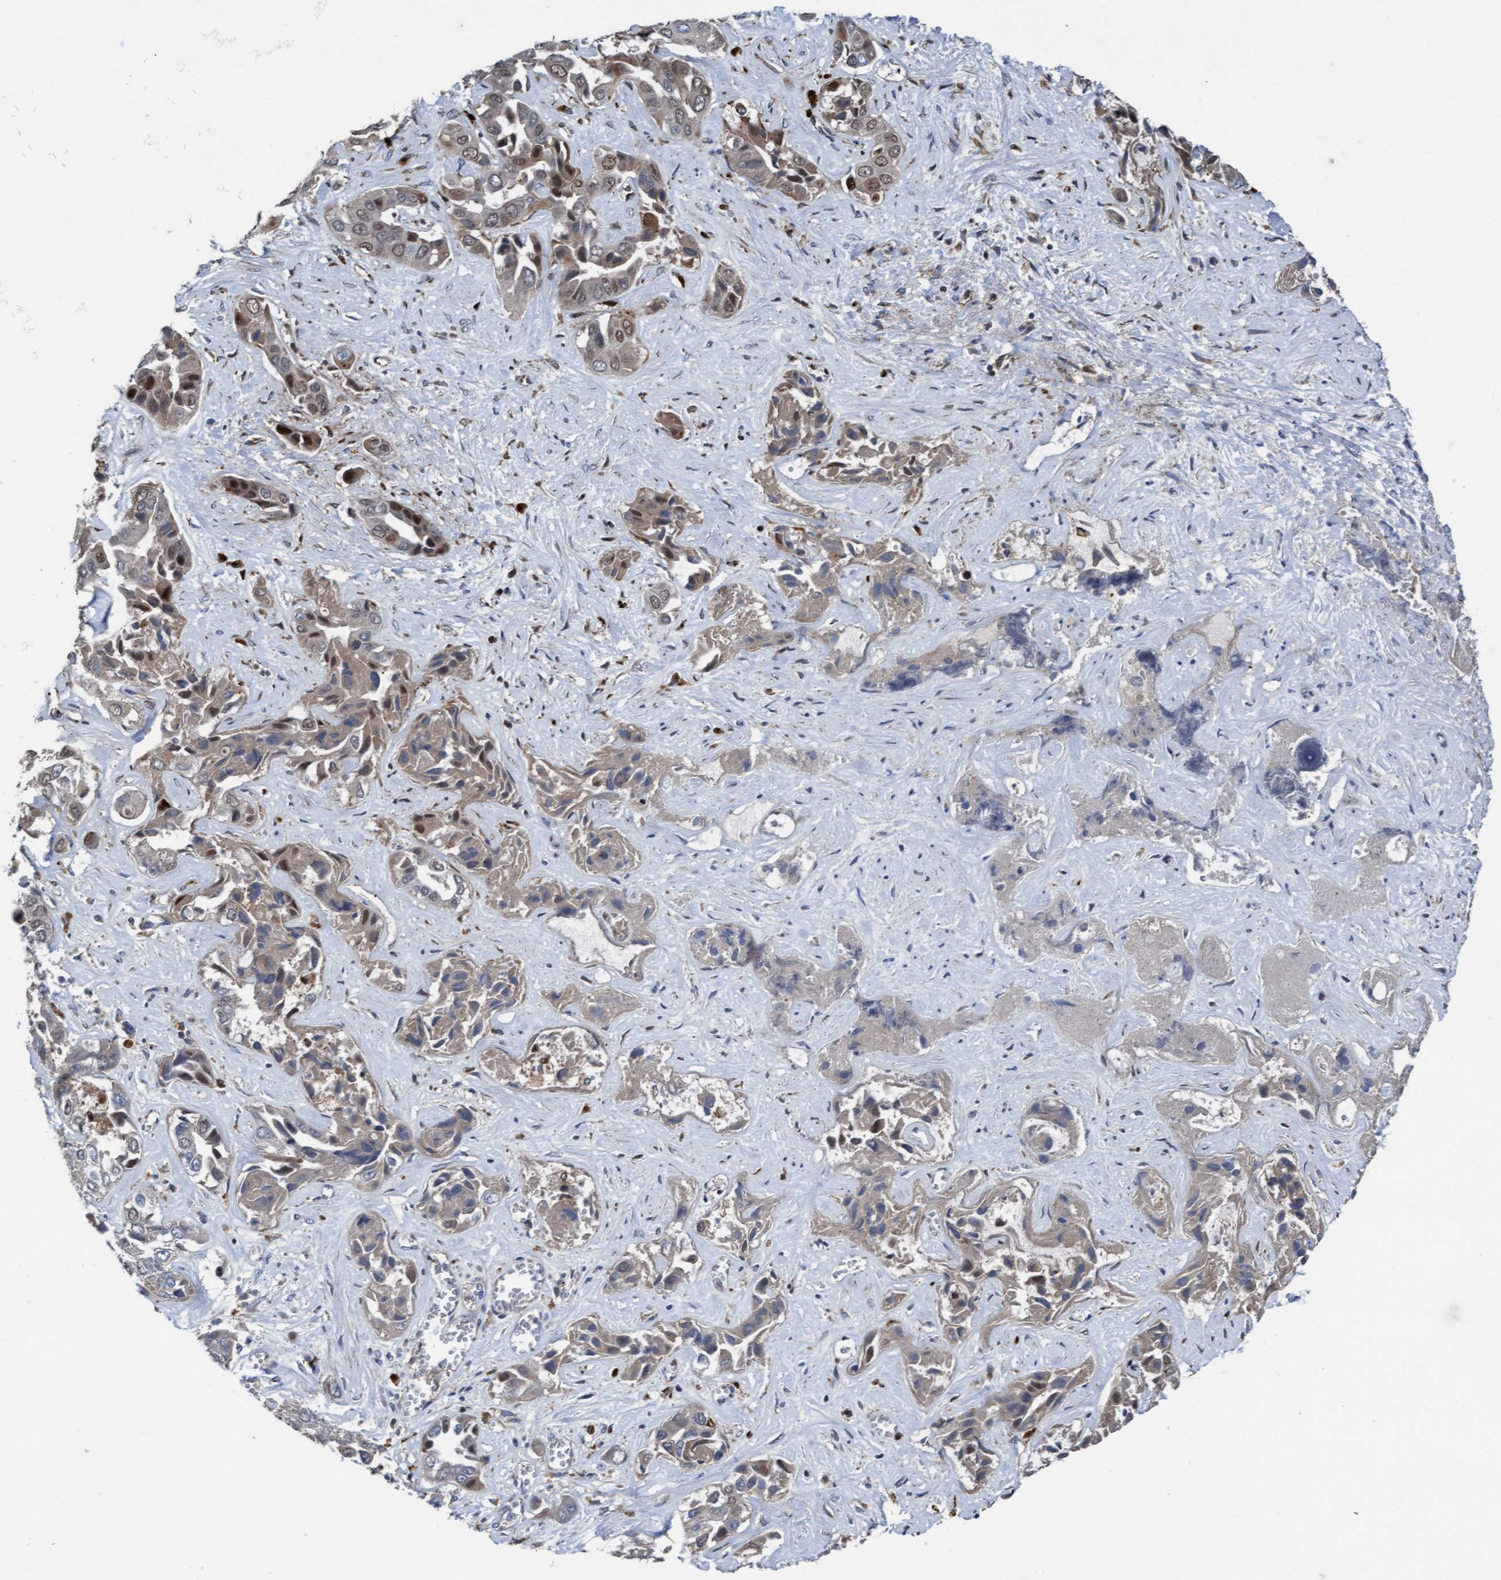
{"staining": {"intensity": "strong", "quantity": "<25%", "location": "cytoplasmic/membranous,nuclear"}, "tissue": "liver cancer", "cell_type": "Tumor cells", "image_type": "cancer", "snomed": [{"axis": "morphology", "description": "Cholangiocarcinoma"}, {"axis": "topography", "description": "Liver"}], "caption": "There is medium levels of strong cytoplasmic/membranous and nuclear staining in tumor cells of liver cancer, as demonstrated by immunohistochemical staining (brown color).", "gene": "KLHL26", "patient": {"sex": "female", "age": 52}}